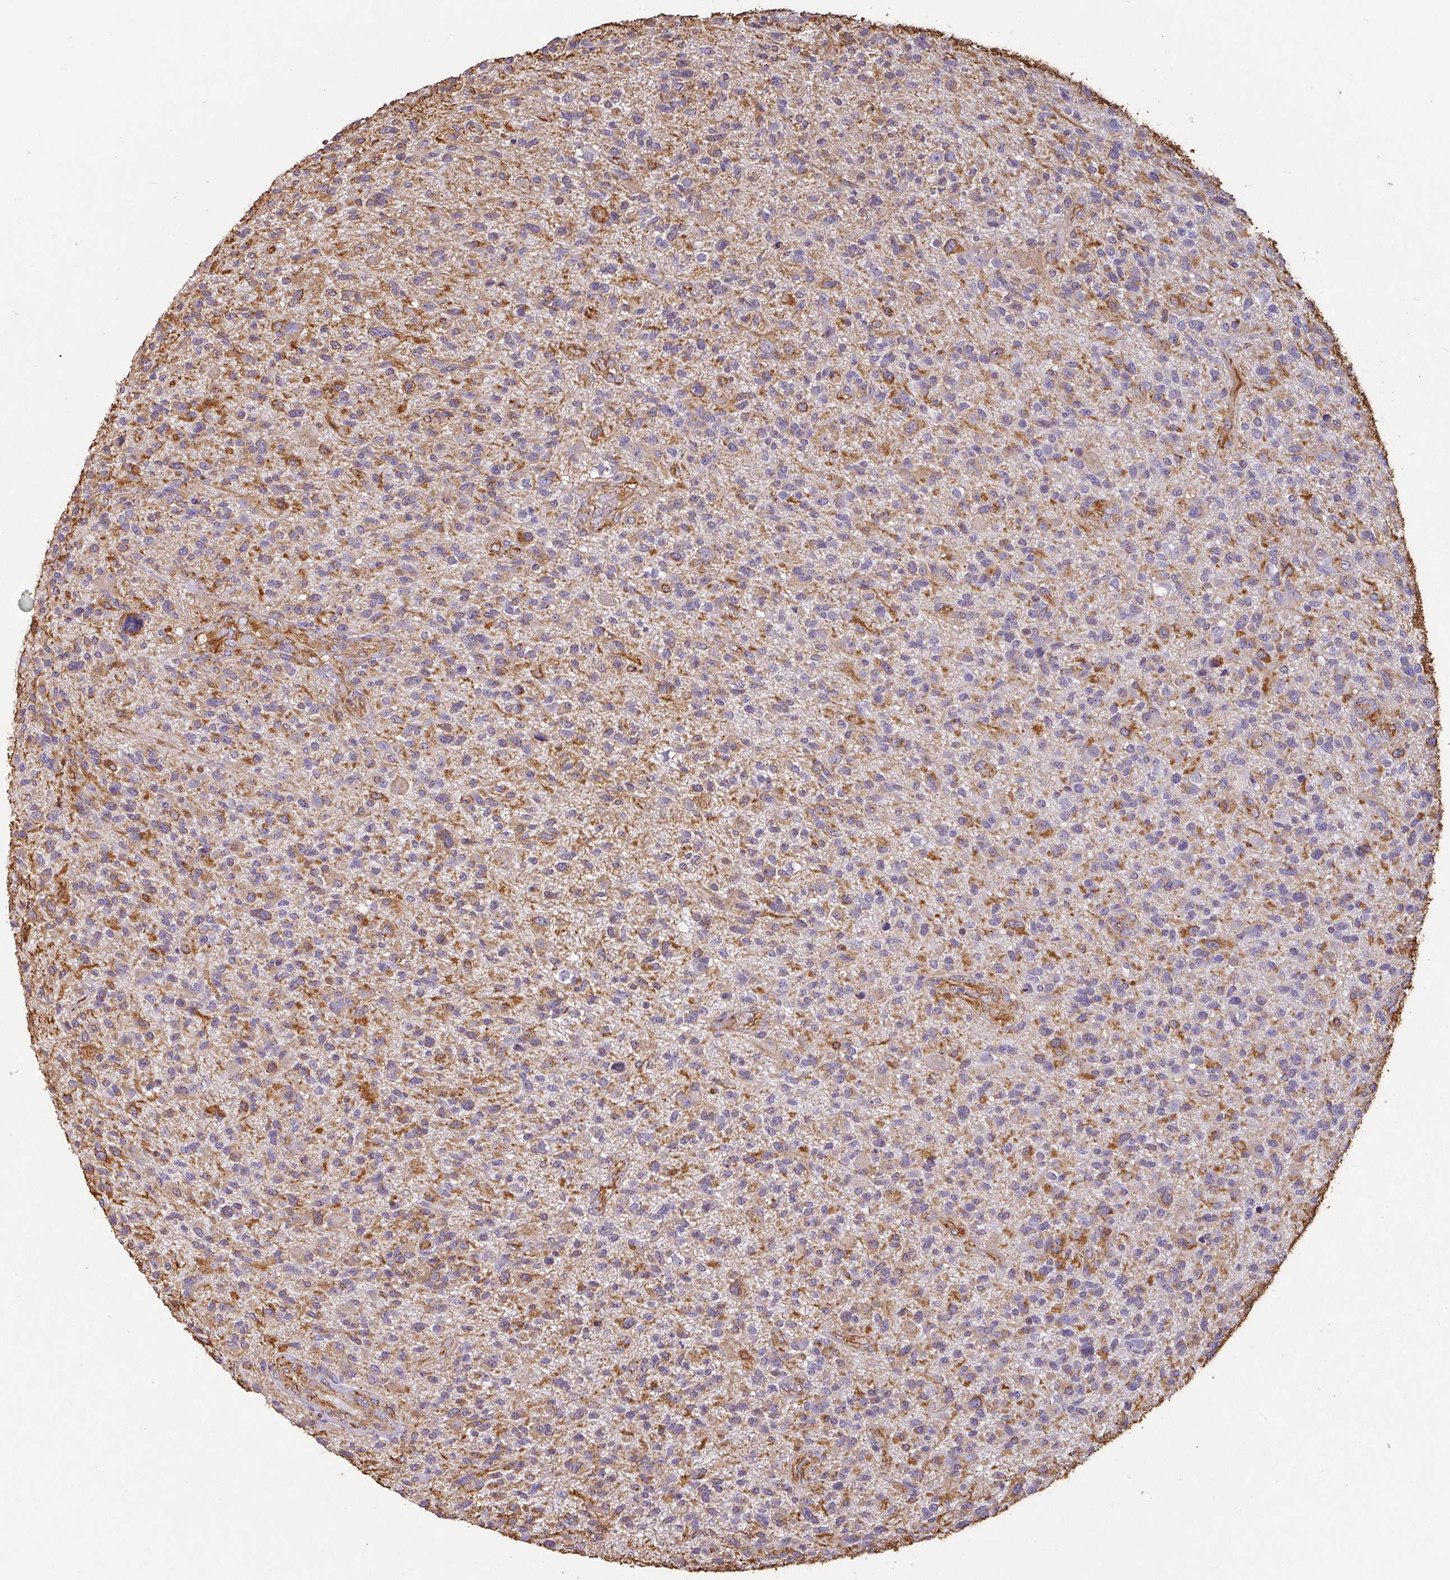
{"staining": {"intensity": "moderate", "quantity": "<25%", "location": "cytoplasmic/membranous"}, "tissue": "glioma", "cell_type": "Tumor cells", "image_type": "cancer", "snomed": [{"axis": "morphology", "description": "Glioma, malignant, High grade"}, {"axis": "topography", "description": "Brain"}], "caption": "Glioma stained with a protein marker exhibits moderate staining in tumor cells.", "gene": "ZNF280C", "patient": {"sex": "male", "age": 47}}